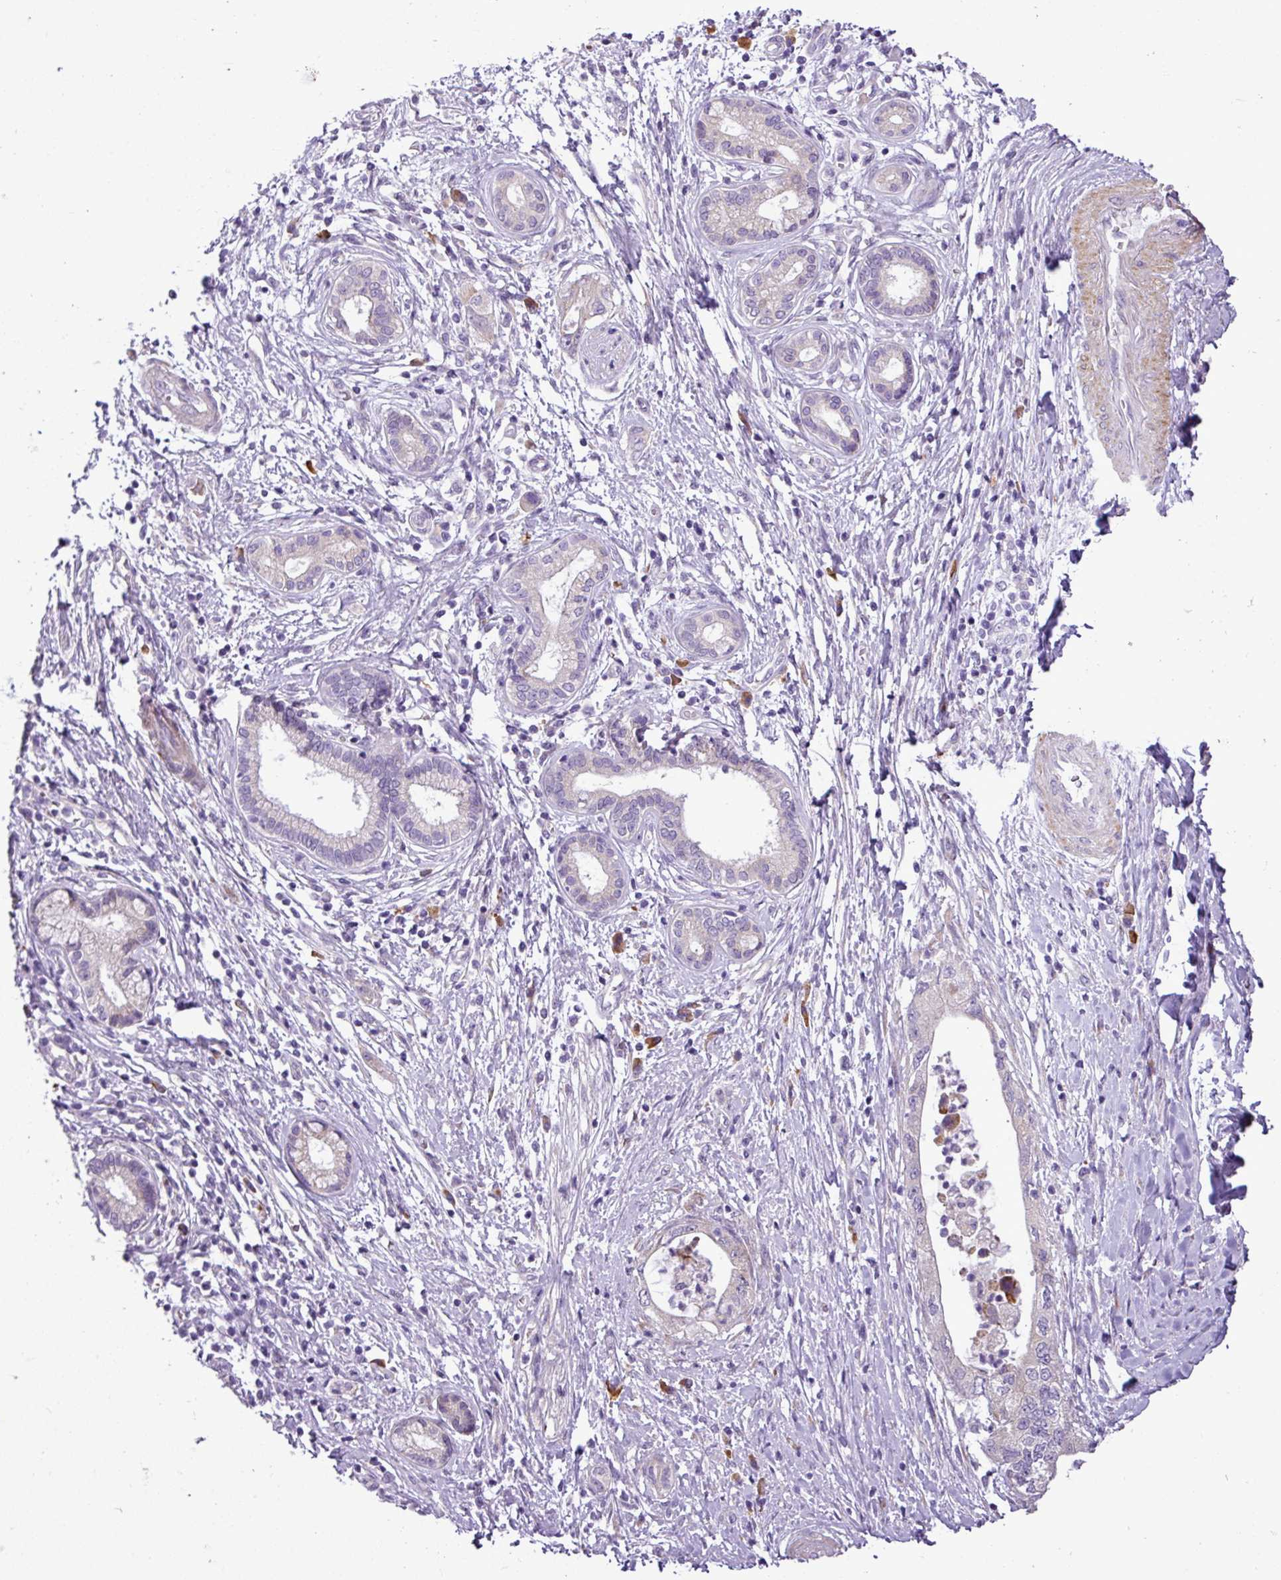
{"staining": {"intensity": "negative", "quantity": "none", "location": "none"}, "tissue": "pancreatic cancer", "cell_type": "Tumor cells", "image_type": "cancer", "snomed": [{"axis": "morphology", "description": "Adenocarcinoma, NOS"}, {"axis": "topography", "description": "Pancreas"}], "caption": "DAB (3,3'-diaminobenzidine) immunohistochemical staining of human pancreatic adenocarcinoma exhibits no significant positivity in tumor cells.", "gene": "MOCS3", "patient": {"sex": "female", "age": 73}}